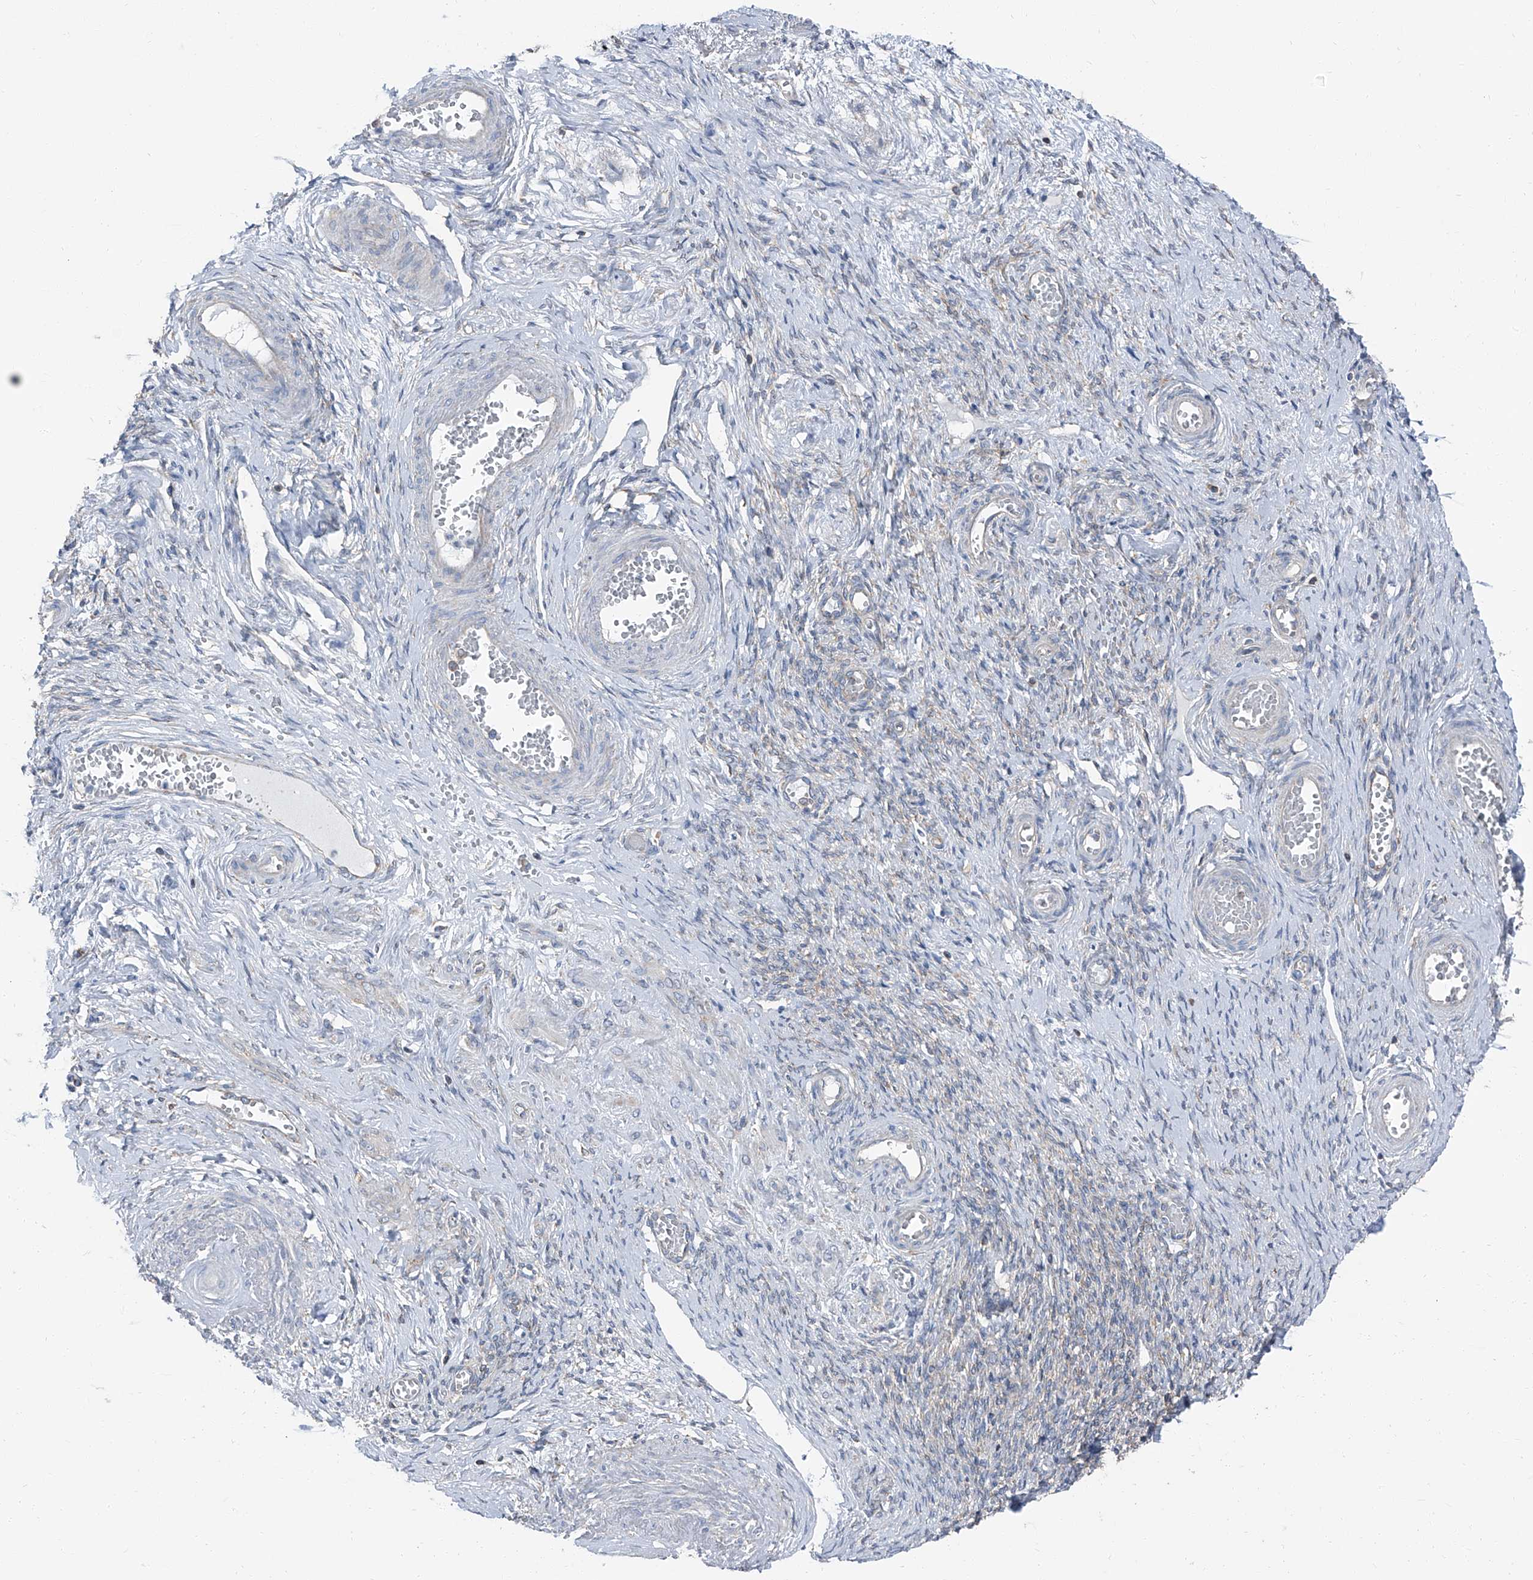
{"staining": {"intensity": "negative", "quantity": "none", "location": "none"}, "tissue": "adipose tissue", "cell_type": "Adipocytes", "image_type": "normal", "snomed": [{"axis": "morphology", "description": "Normal tissue, NOS"}, {"axis": "topography", "description": "Vascular tissue"}, {"axis": "topography", "description": "Fallopian tube"}, {"axis": "topography", "description": "Ovary"}], "caption": "A micrograph of human adipose tissue is negative for staining in adipocytes. The staining was performed using DAB to visualize the protein expression in brown, while the nuclei were stained in blue with hematoxylin (Magnification: 20x).", "gene": "GPR142", "patient": {"sex": "female", "age": 67}}